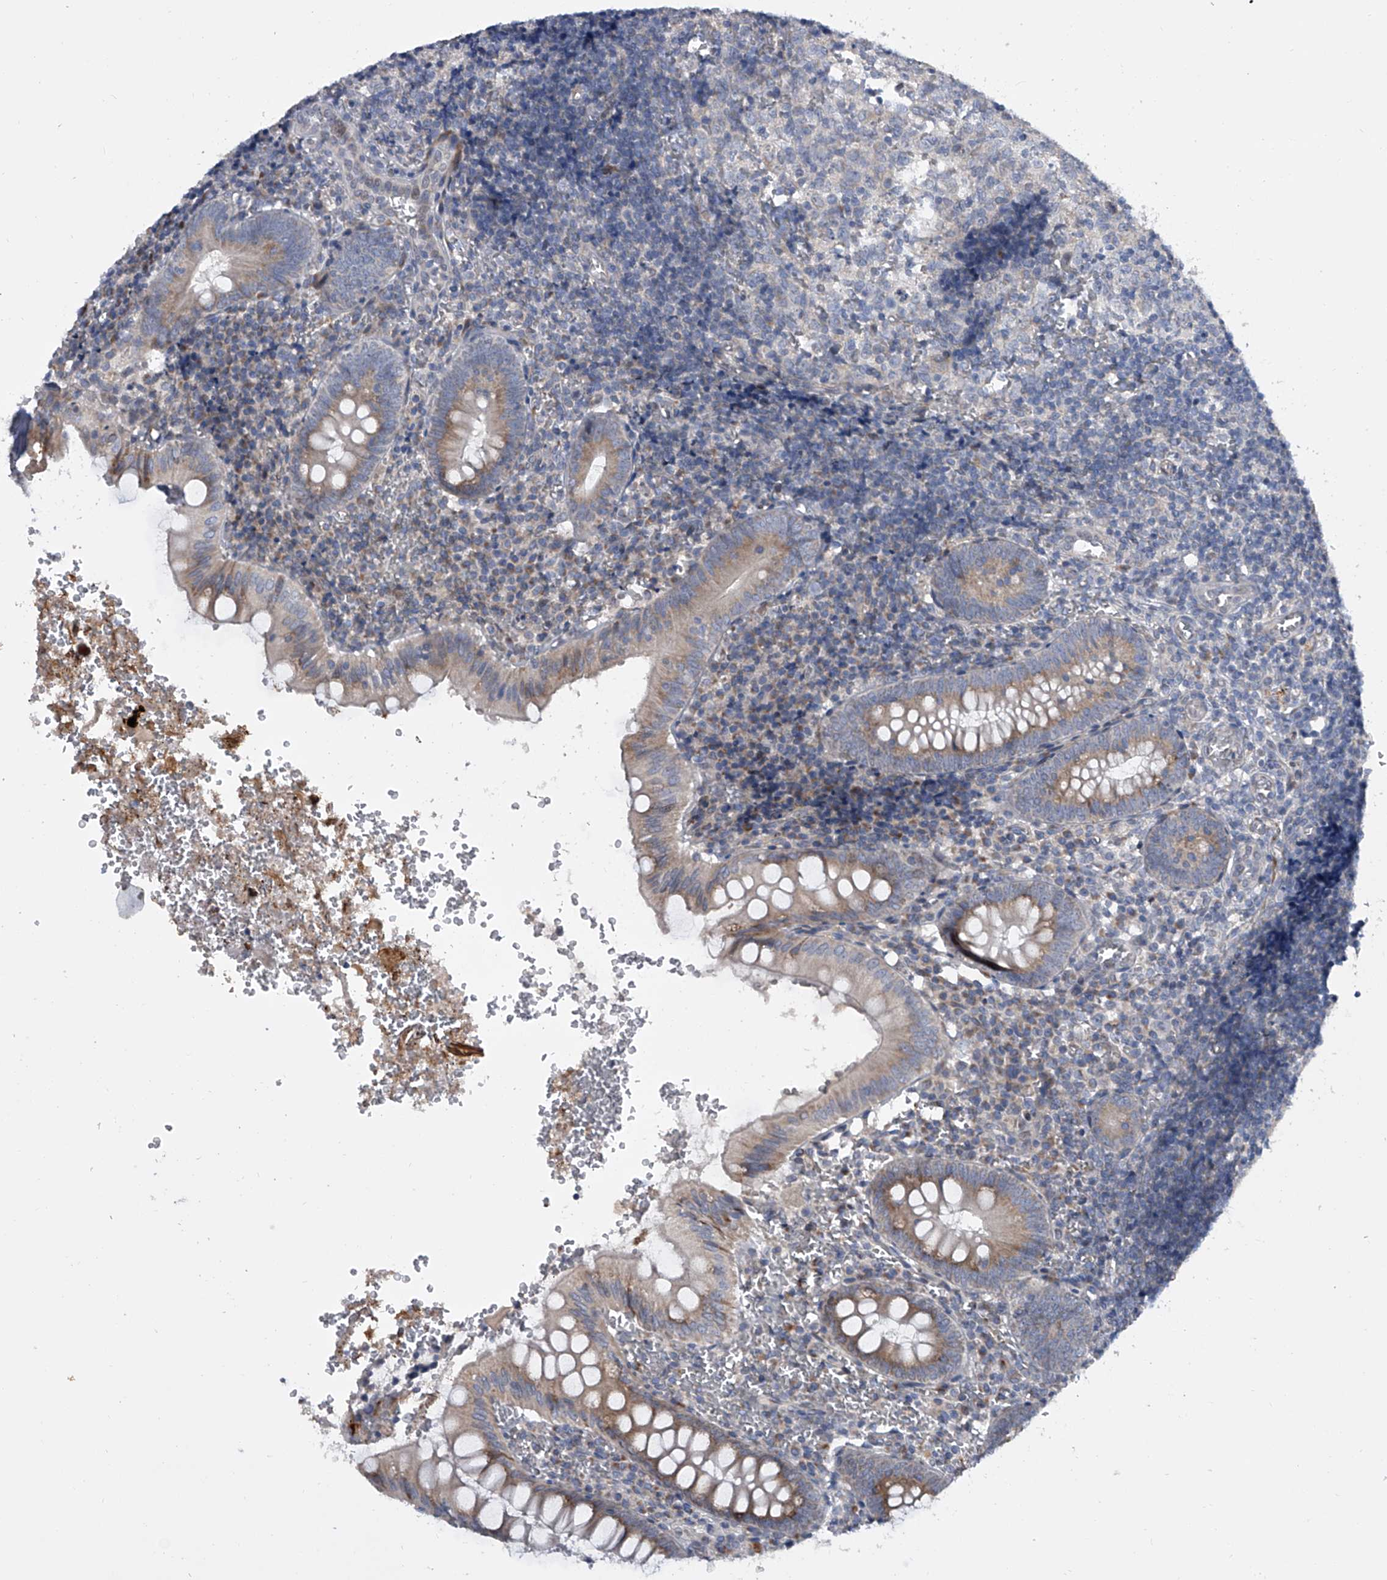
{"staining": {"intensity": "moderate", "quantity": "25%-75%", "location": "cytoplasmic/membranous"}, "tissue": "appendix", "cell_type": "Glandular cells", "image_type": "normal", "snomed": [{"axis": "morphology", "description": "Normal tissue, NOS"}, {"axis": "topography", "description": "Appendix"}], "caption": "Protein staining of normal appendix demonstrates moderate cytoplasmic/membranous staining in approximately 25%-75% of glandular cells.", "gene": "DLGAP2", "patient": {"sex": "male", "age": 8}}